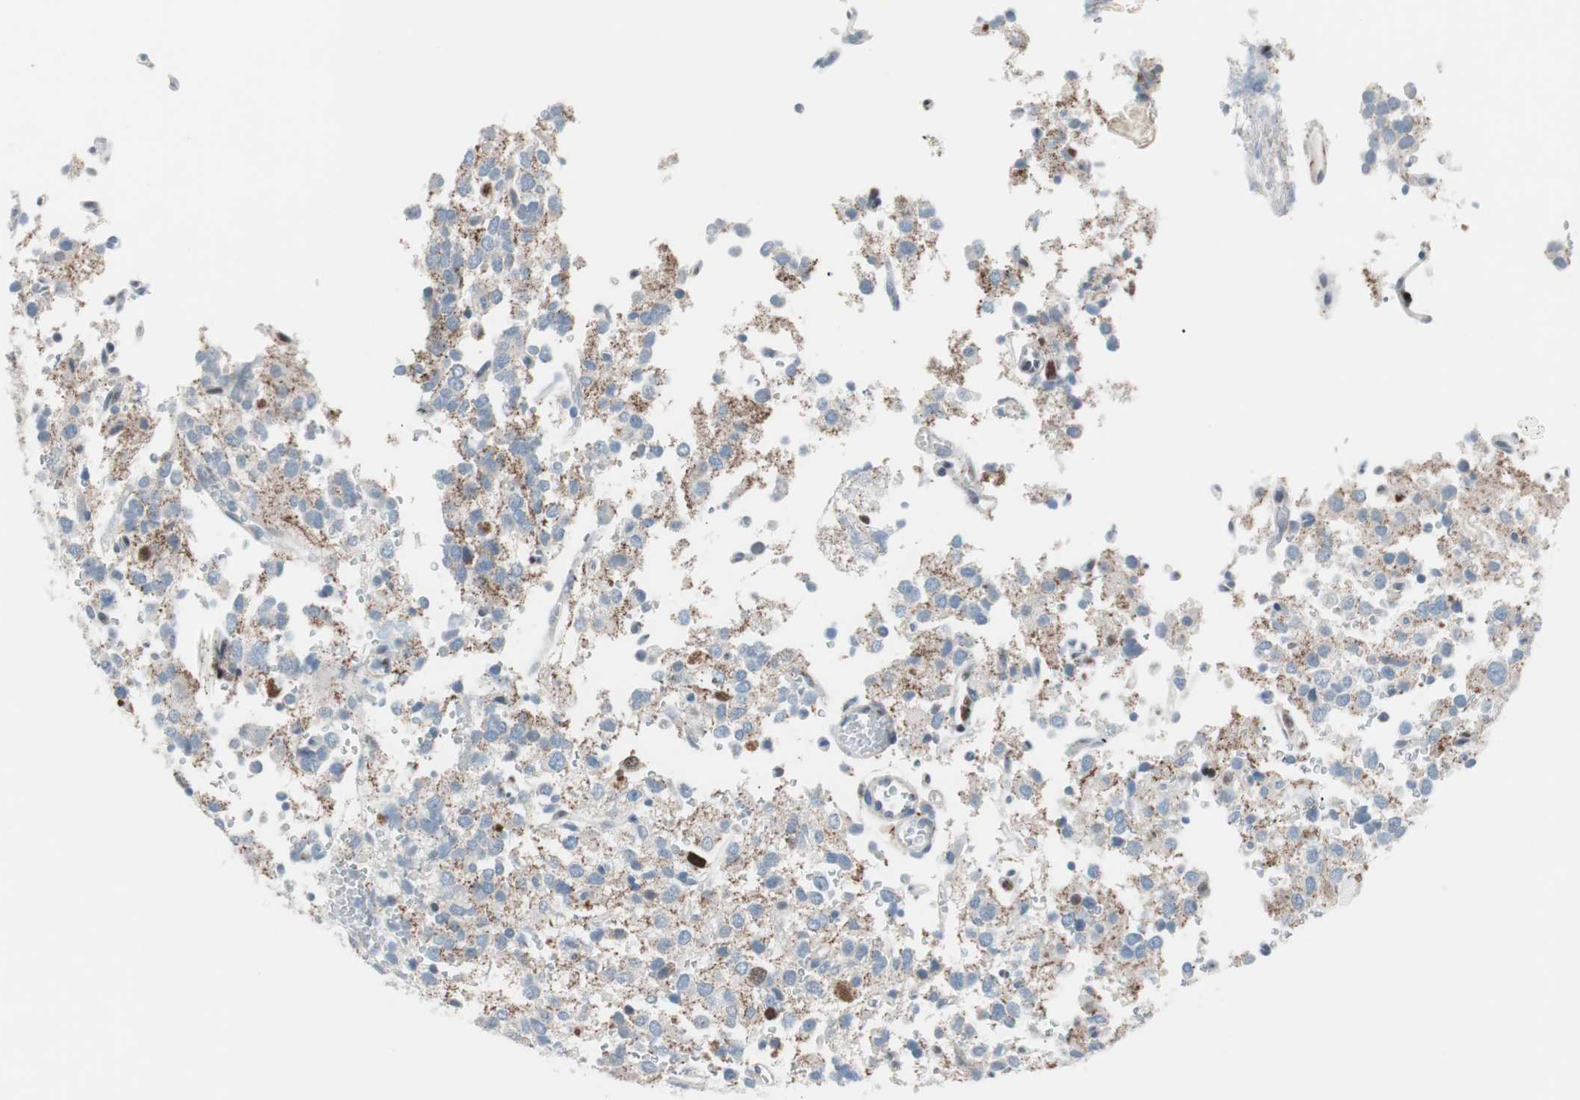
{"staining": {"intensity": "moderate", "quantity": "<25%", "location": "nuclear"}, "tissue": "glioma", "cell_type": "Tumor cells", "image_type": "cancer", "snomed": [{"axis": "morphology", "description": "Glioma, malignant, High grade"}, {"axis": "topography", "description": "Brain"}], "caption": "Protein staining exhibits moderate nuclear positivity in approximately <25% of tumor cells in glioma.", "gene": "FOSL1", "patient": {"sex": "male", "age": 47}}